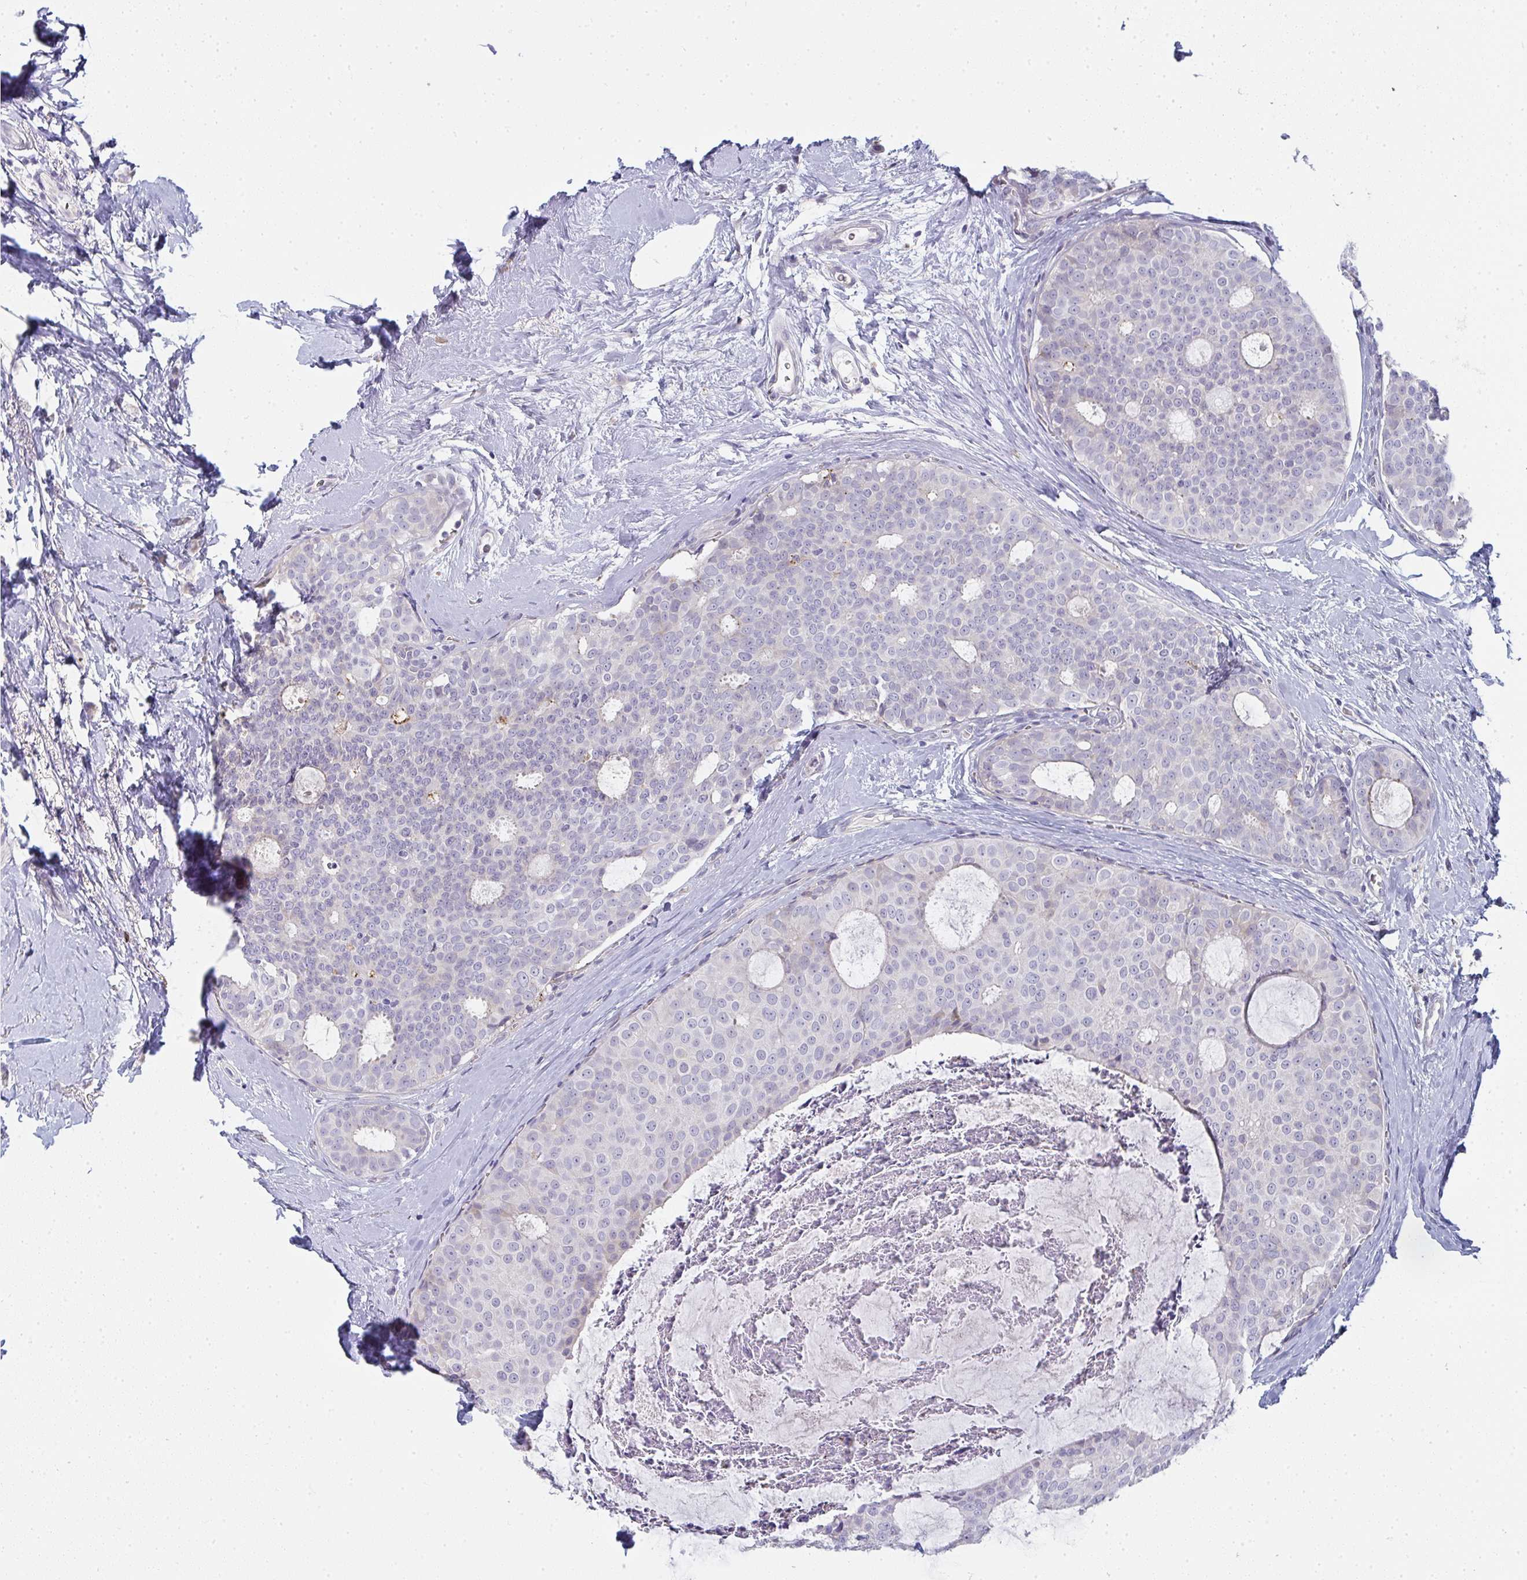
{"staining": {"intensity": "negative", "quantity": "none", "location": "none"}, "tissue": "breast cancer", "cell_type": "Tumor cells", "image_type": "cancer", "snomed": [{"axis": "morphology", "description": "Duct carcinoma"}, {"axis": "topography", "description": "Breast"}], "caption": "High magnification brightfield microscopy of breast invasive ductal carcinoma stained with DAB (3,3'-diaminobenzidine) (brown) and counterstained with hematoxylin (blue): tumor cells show no significant expression.", "gene": "SHB", "patient": {"sex": "female", "age": 45}}